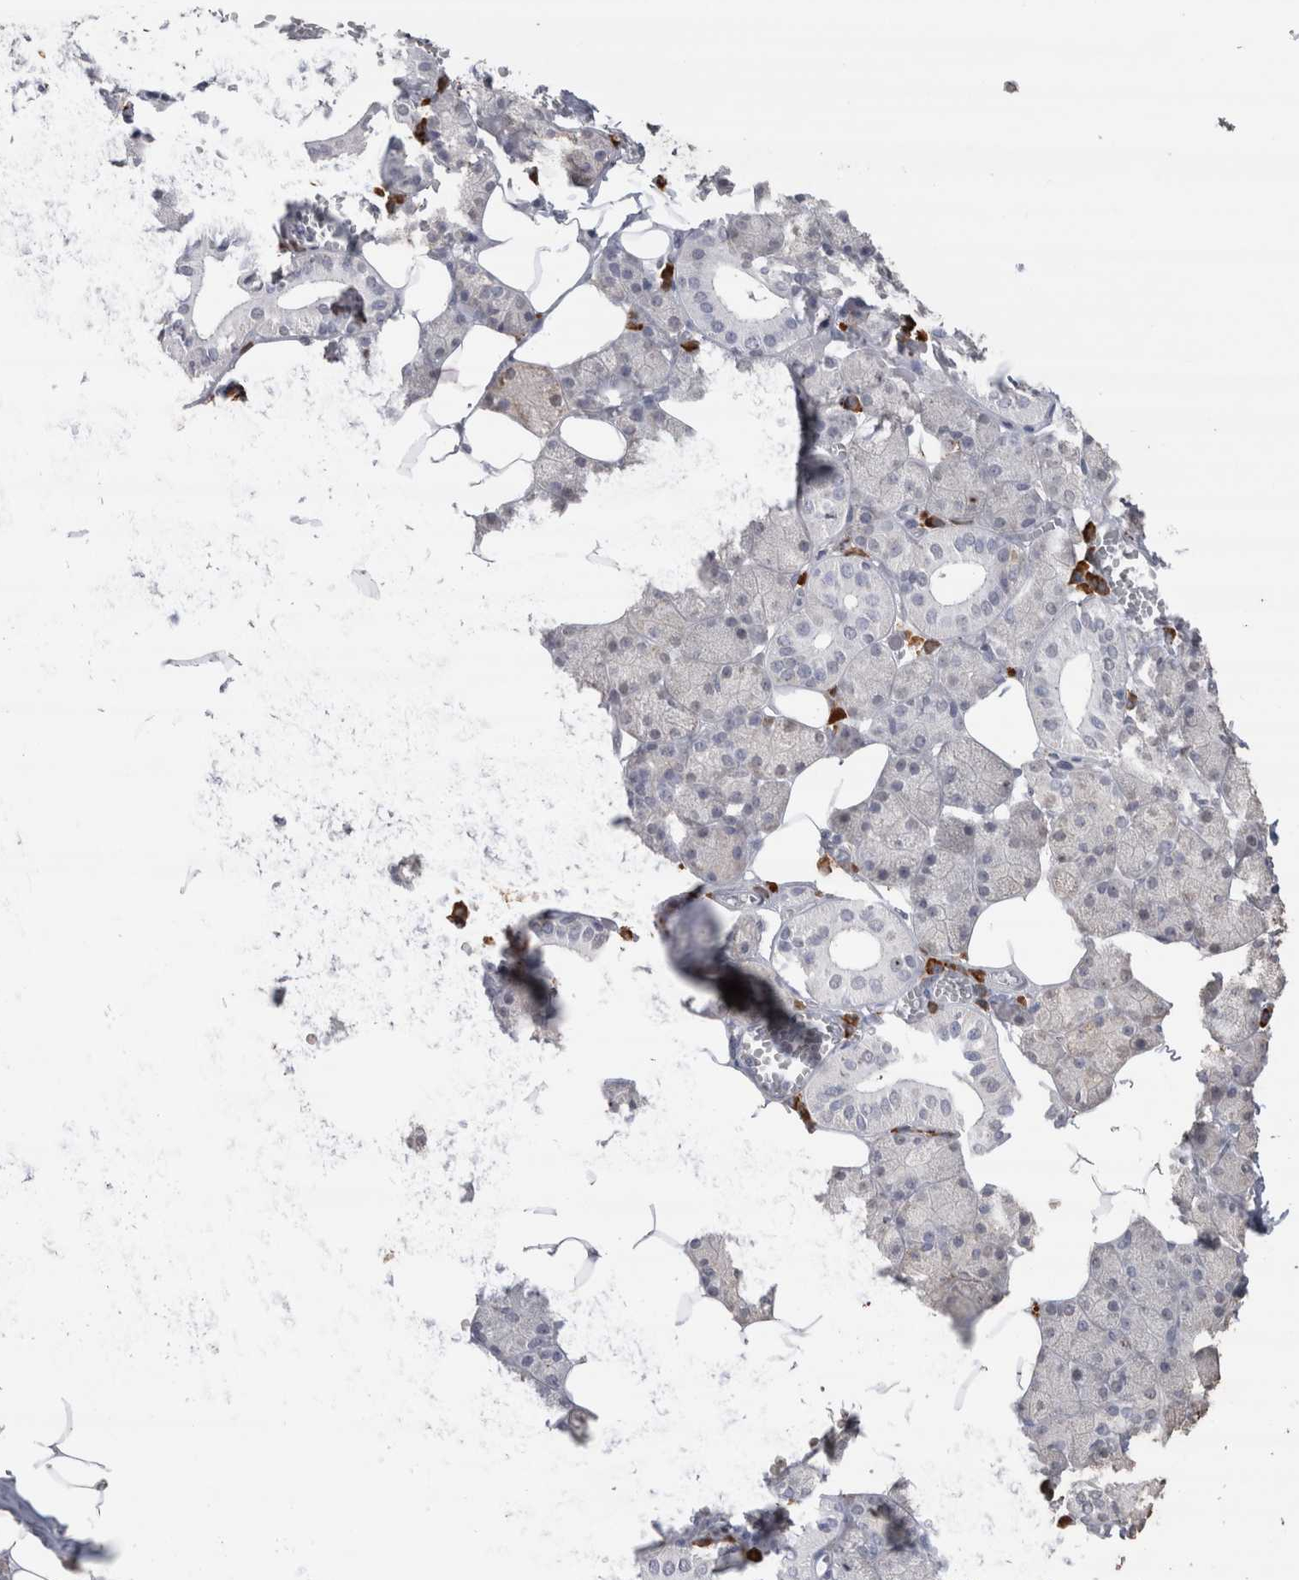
{"staining": {"intensity": "negative", "quantity": "none", "location": "none"}, "tissue": "salivary gland", "cell_type": "Glandular cells", "image_type": "normal", "snomed": [{"axis": "morphology", "description": "Normal tissue, NOS"}, {"axis": "topography", "description": "Salivary gland"}], "caption": "IHC micrograph of unremarkable human salivary gland stained for a protein (brown), which demonstrates no expression in glandular cells. (DAB (3,3'-diaminobenzidine) immunohistochemistry (IHC), high magnification).", "gene": "CRELD2", "patient": {"sex": "female", "age": 33}}